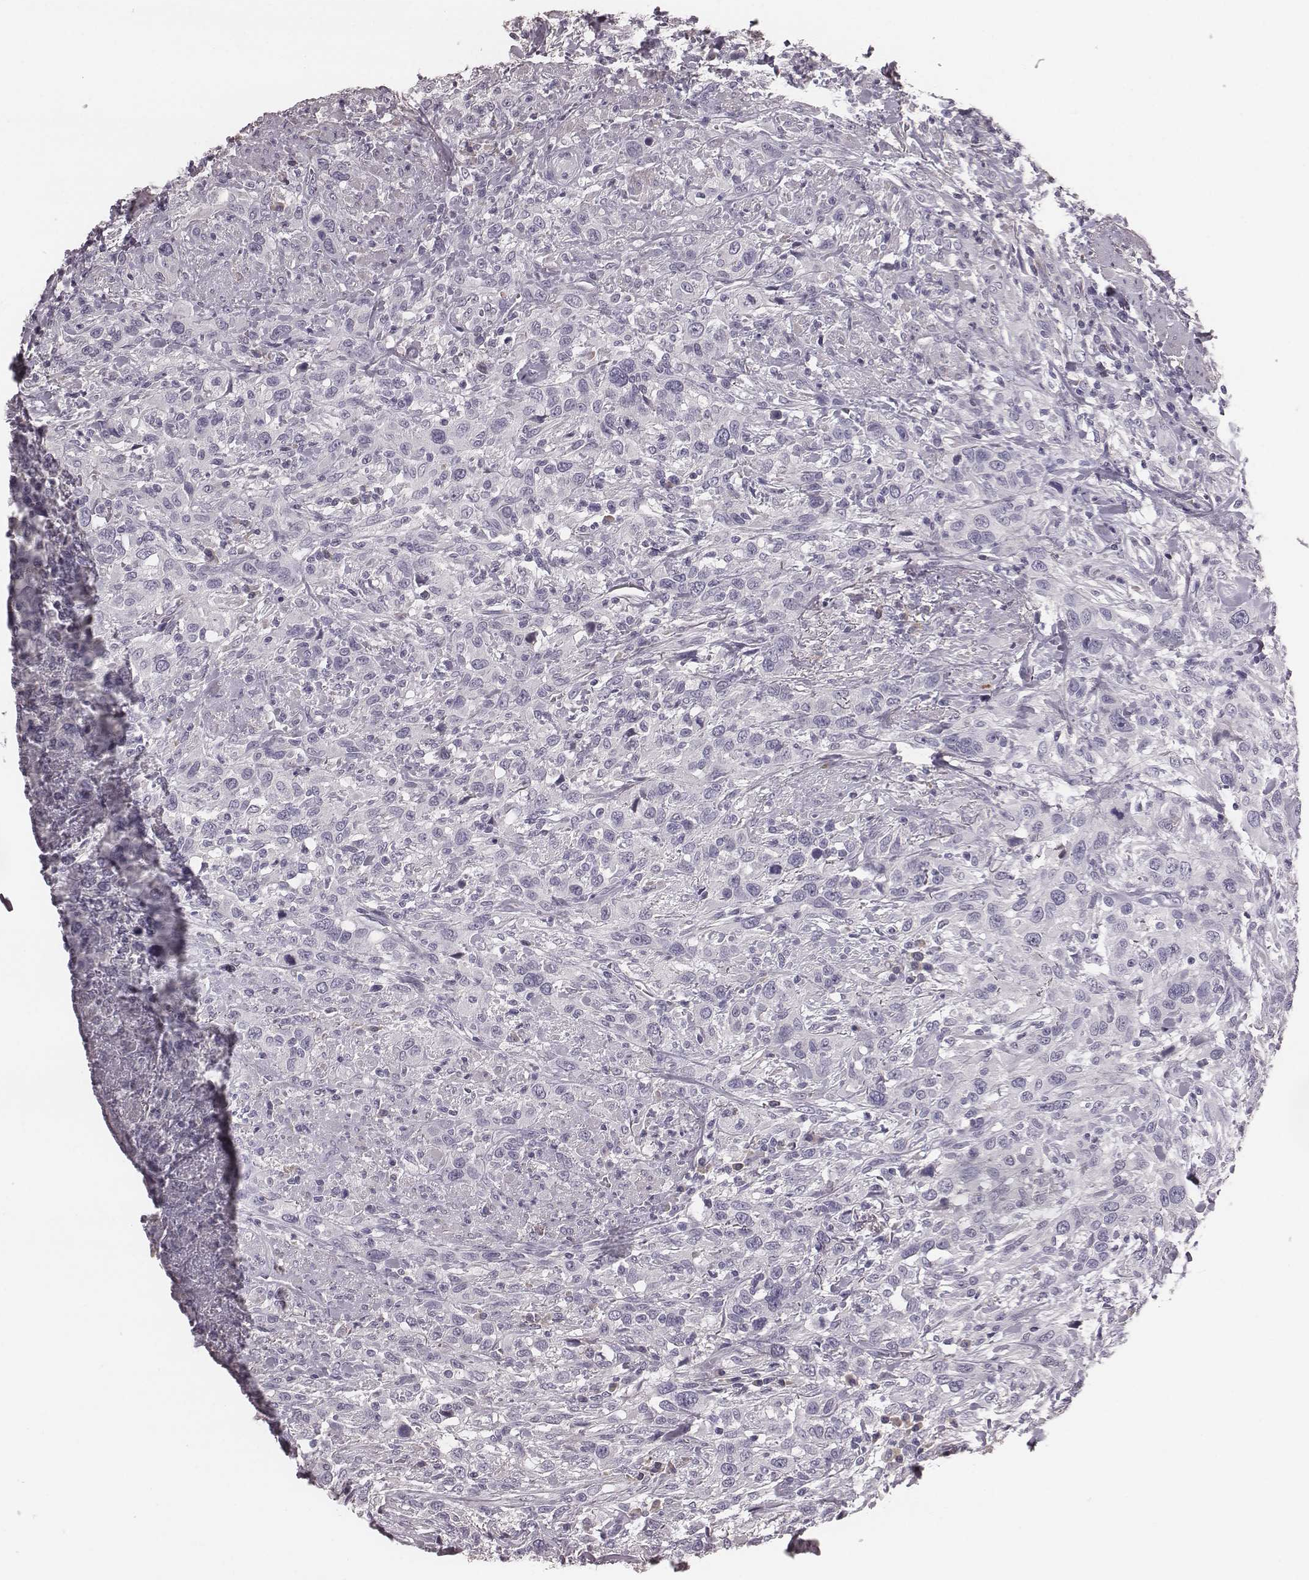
{"staining": {"intensity": "negative", "quantity": "none", "location": "none"}, "tissue": "urothelial cancer", "cell_type": "Tumor cells", "image_type": "cancer", "snomed": [{"axis": "morphology", "description": "Urothelial carcinoma, NOS"}, {"axis": "morphology", "description": "Urothelial carcinoma, High grade"}, {"axis": "topography", "description": "Urinary bladder"}], "caption": "An immunohistochemistry (IHC) micrograph of transitional cell carcinoma is shown. There is no staining in tumor cells of transitional cell carcinoma. (DAB immunohistochemistry visualized using brightfield microscopy, high magnification).", "gene": "SMIM24", "patient": {"sex": "female", "age": 64}}